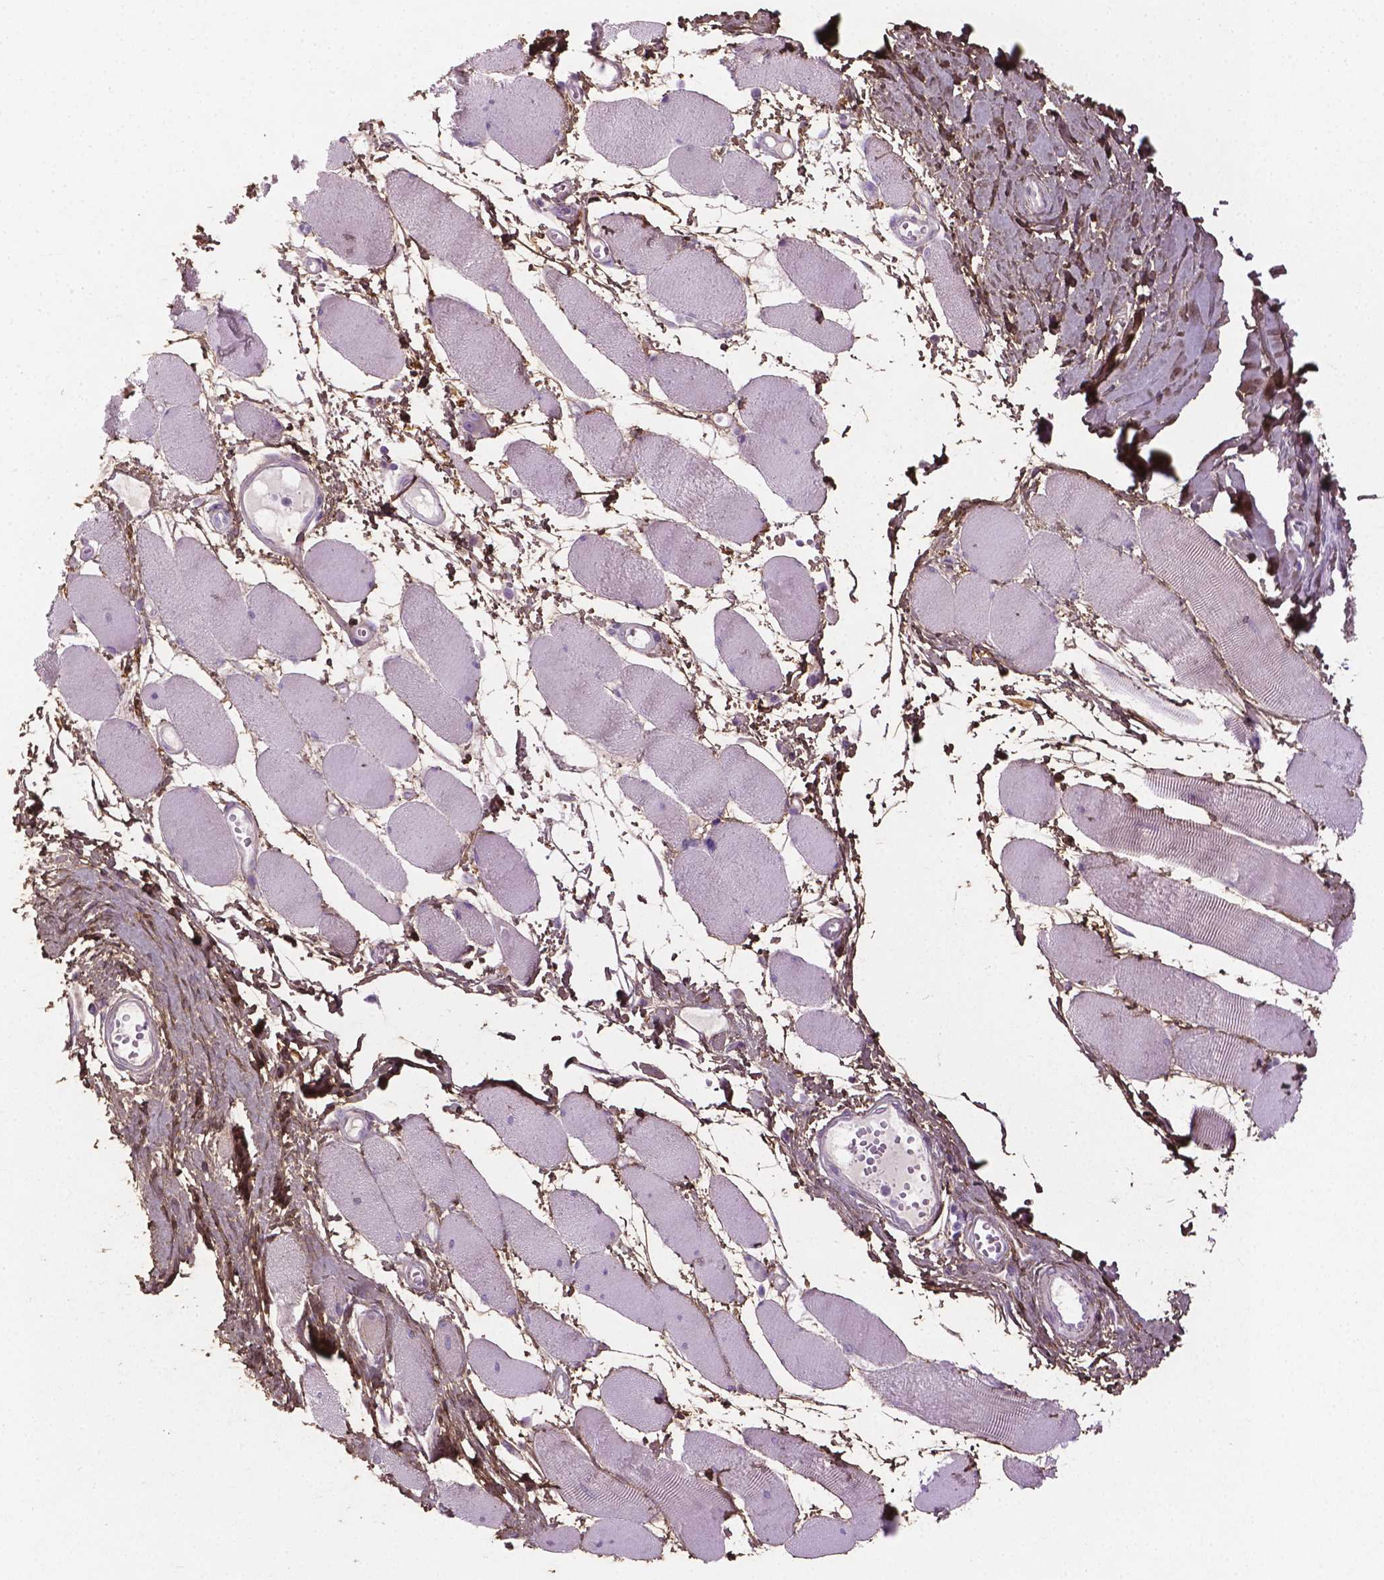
{"staining": {"intensity": "negative", "quantity": "none", "location": "none"}, "tissue": "skeletal muscle", "cell_type": "Myocytes", "image_type": "normal", "snomed": [{"axis": "morphology", "description": "Normal tissue, NOS"}, {"axis": "topography", "description": "Skeletal muscle"}], "caption": "A micrograph of human skeletal muscle is negative for staining in myocytes. (Immunohistochemistry, brightfield microscopy, high magnification).", "gene": "DLG2", "patient": {"sex": "female", "age": 75}}